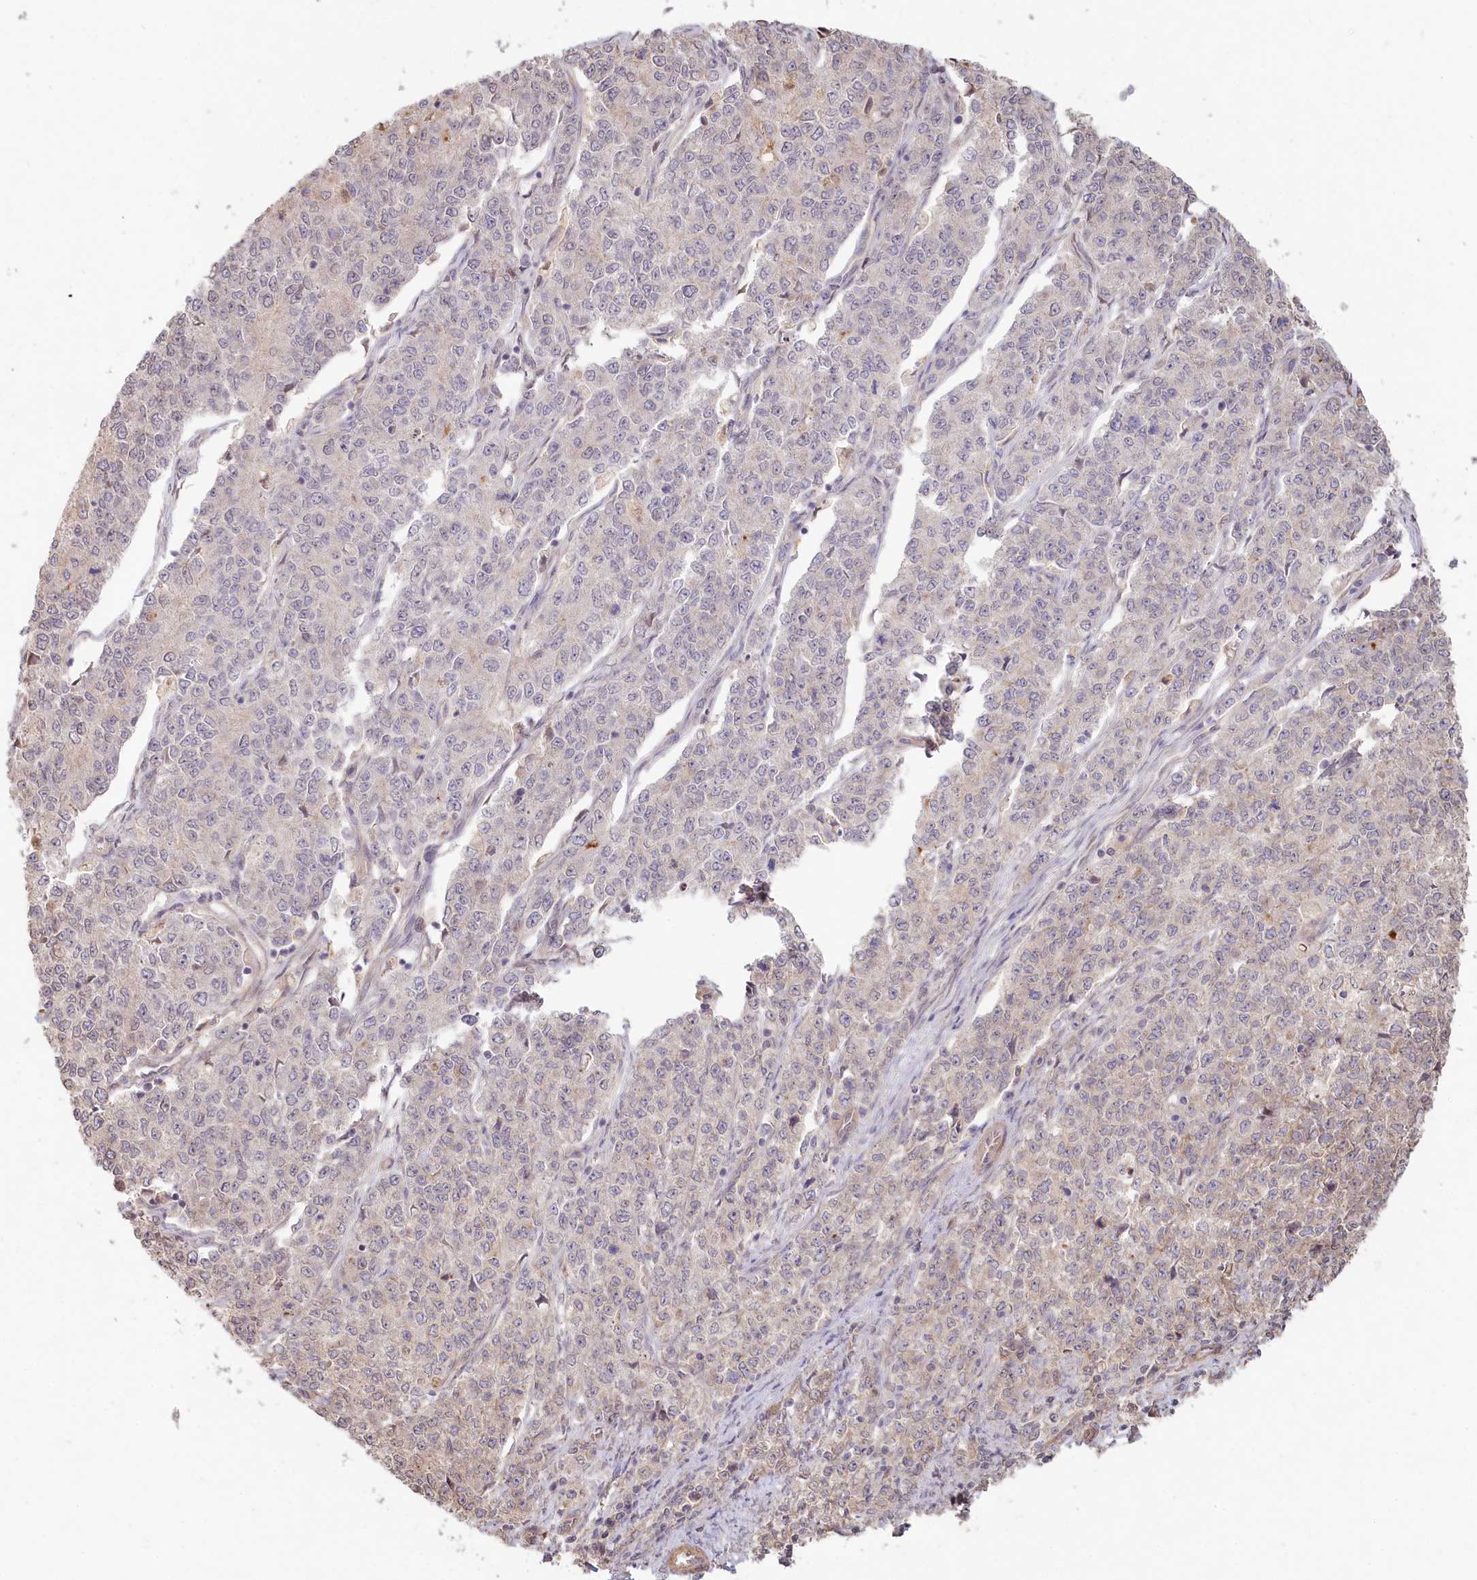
{"staining": {"intensity": "negative", "quantity": "none", "location": "none"}, "tissue": "endometrial cancer", "cell_type": "Tumor cells", "image_type": "cancer", "snomed": [{"axis": "morphology", "description": "Adenocarcinoma, NOS"}, {"axis": "topography", "description": "Endometrium"}], "caption": "Immunohistochemistry (IHC) photomicrograph of endometrial cancer (adenocarcinoma) stained for a protein (brown), which exhibits no staining in tumor cells.", "gene": "TCHP", "patient": {"sex": "female", "age": 50}}